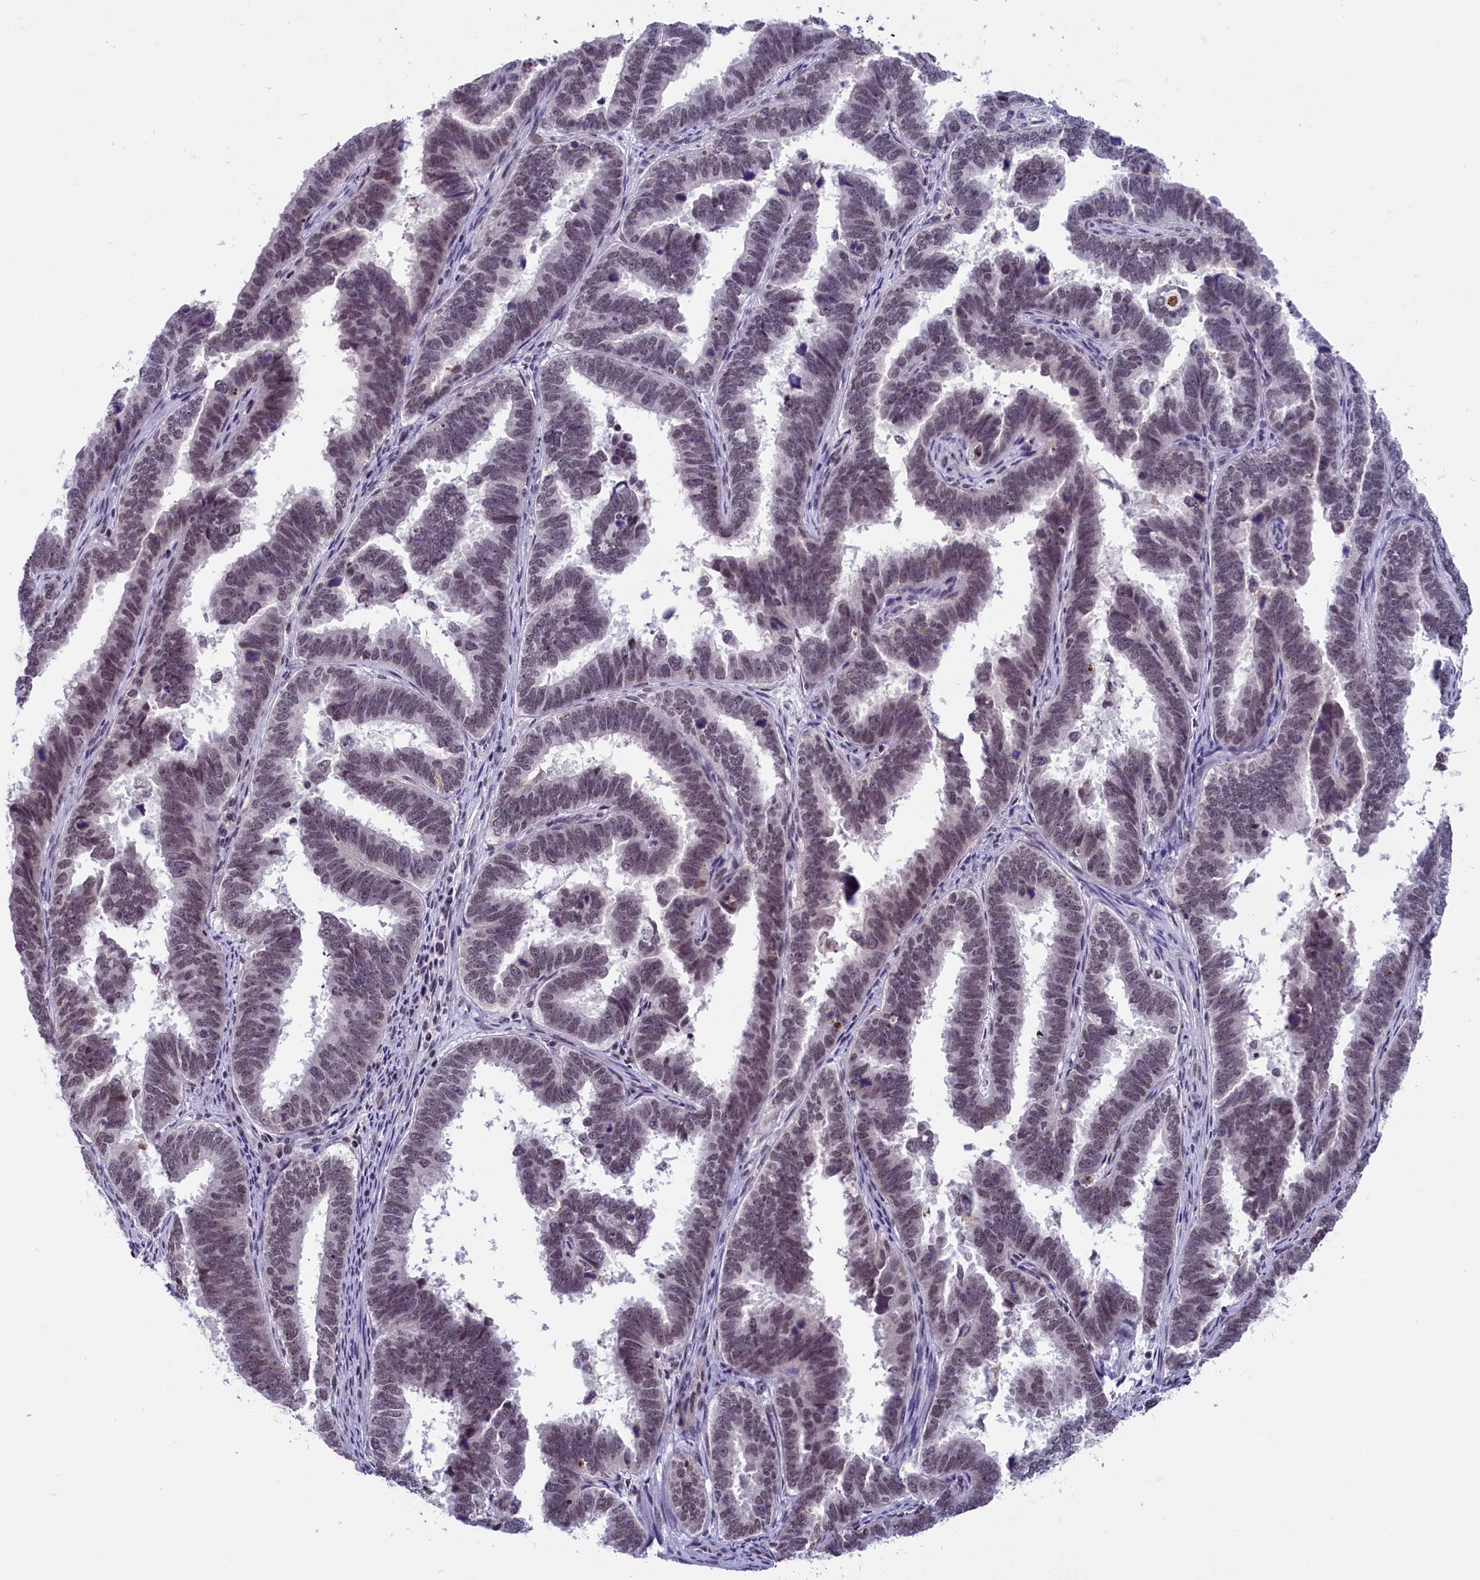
{"staining": {"intensity": "weak", "quantity": "25%-75%", "location": "nuclear"}, "tissue": "endometrial cancer", "cell_type": "Tumor cells", "image_type": "cancer", "snomed": [{"axis": "morphology", "description": "Adenocarcinoma, NOS"}, {"axis": "topography", "description": "Endometrium"}], "caption": "Weak nuclear positivity for a protein is seen in about 25%-75% of tumor cells of endometrial cancer using immunohistochemistry.", "gene": "CDYL2", "patient": {"sex": "female", "age": 75}}